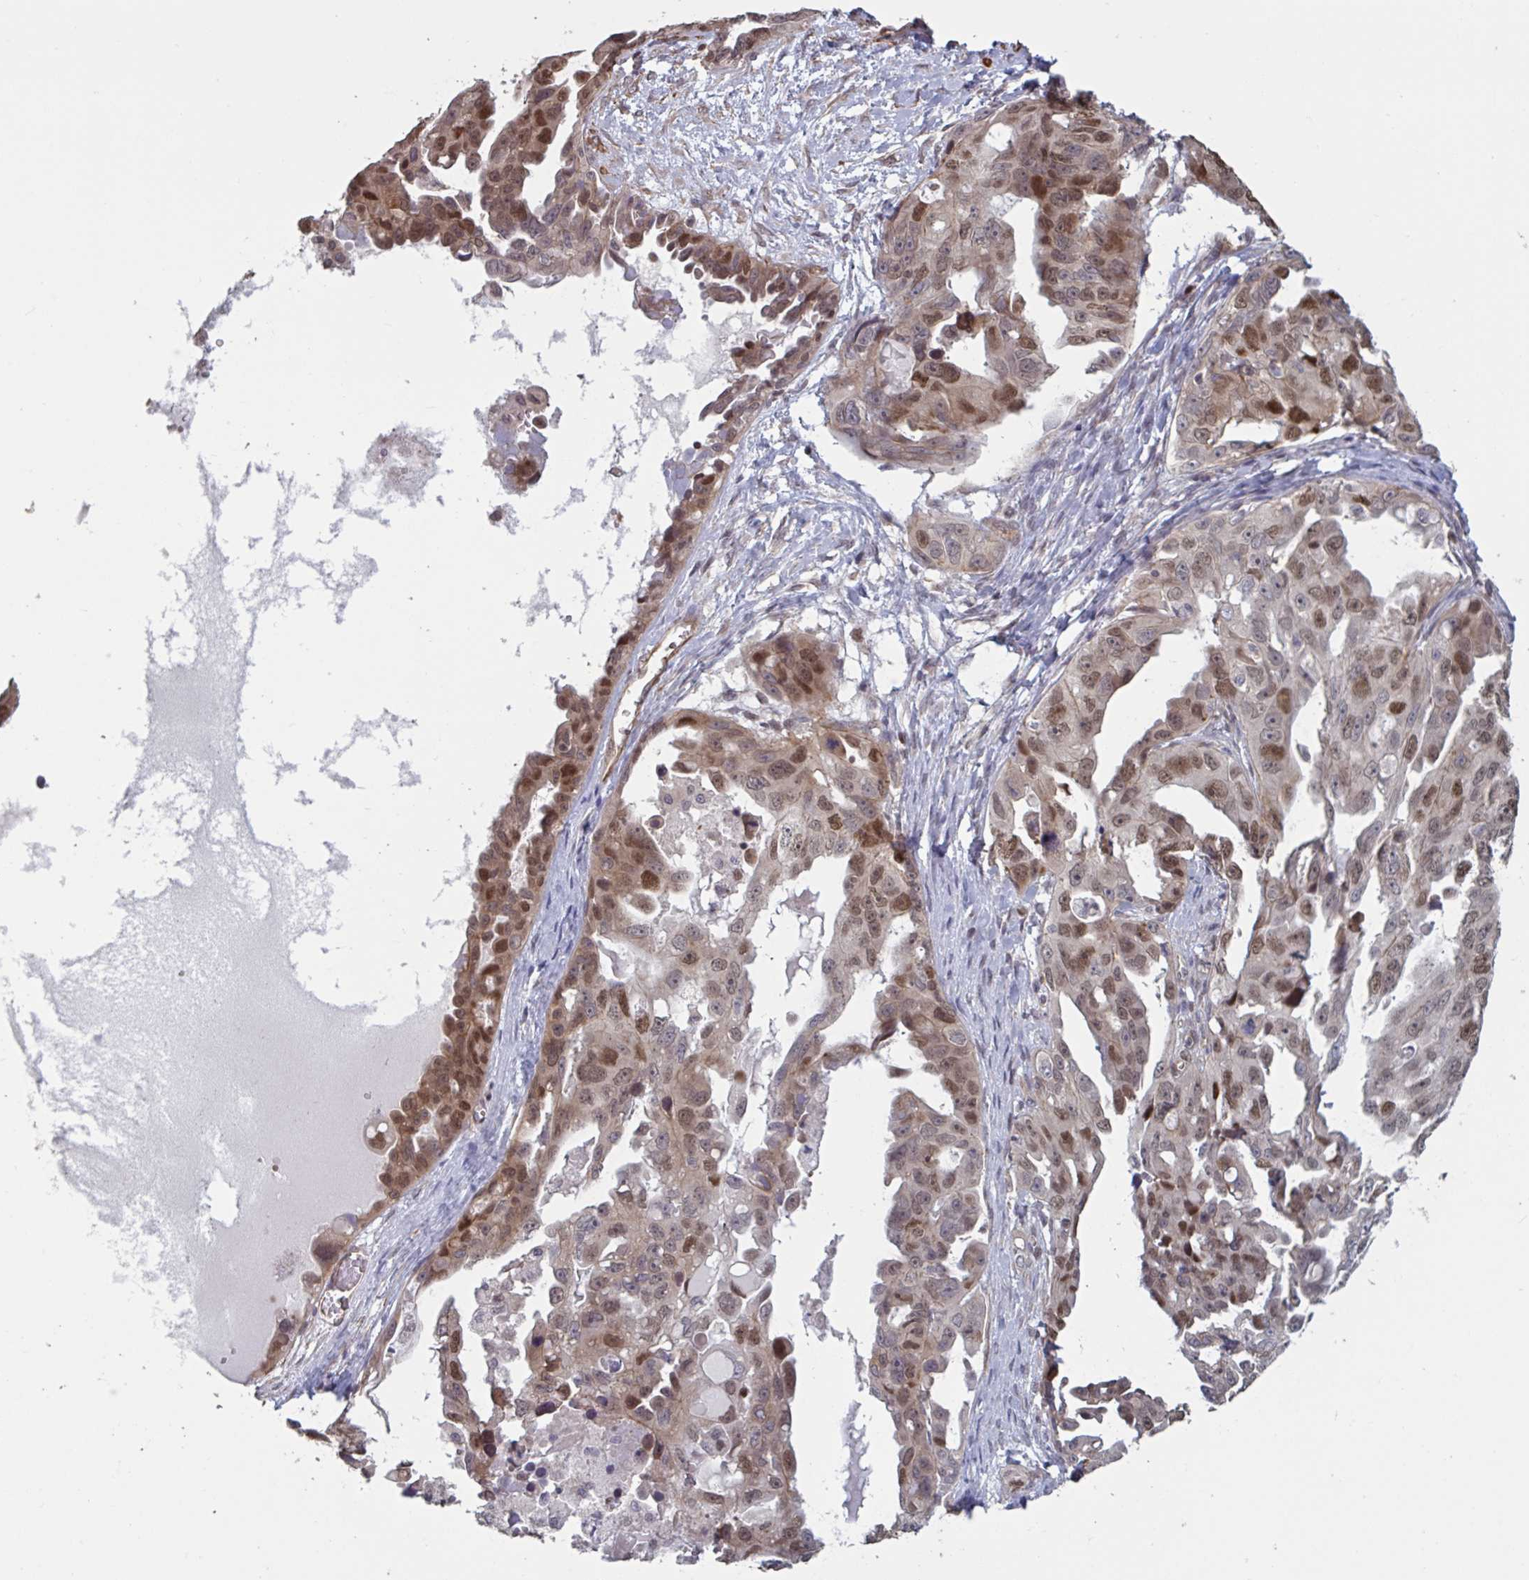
{"staining": {"intensity": "moderate", "quantity": "25%-75%", "location": "nuclear"}, "tissue": "ovarian cancer", "cell_type": "Tumor cells", "image_type": "cancer", "snomed": [{"axis": "morphology", "description": "Carcinoma, endometroid"}, {"axis": "topography", "description": "Ovary"}], "caption": "The micrograph reveals staining of endometroid carcinoma (ovarian), revealing moderate nuclear protein expression (brown color) within tumor cells.", "gene": "IPO5", "patient": {"sex": "female", "age": 70}}